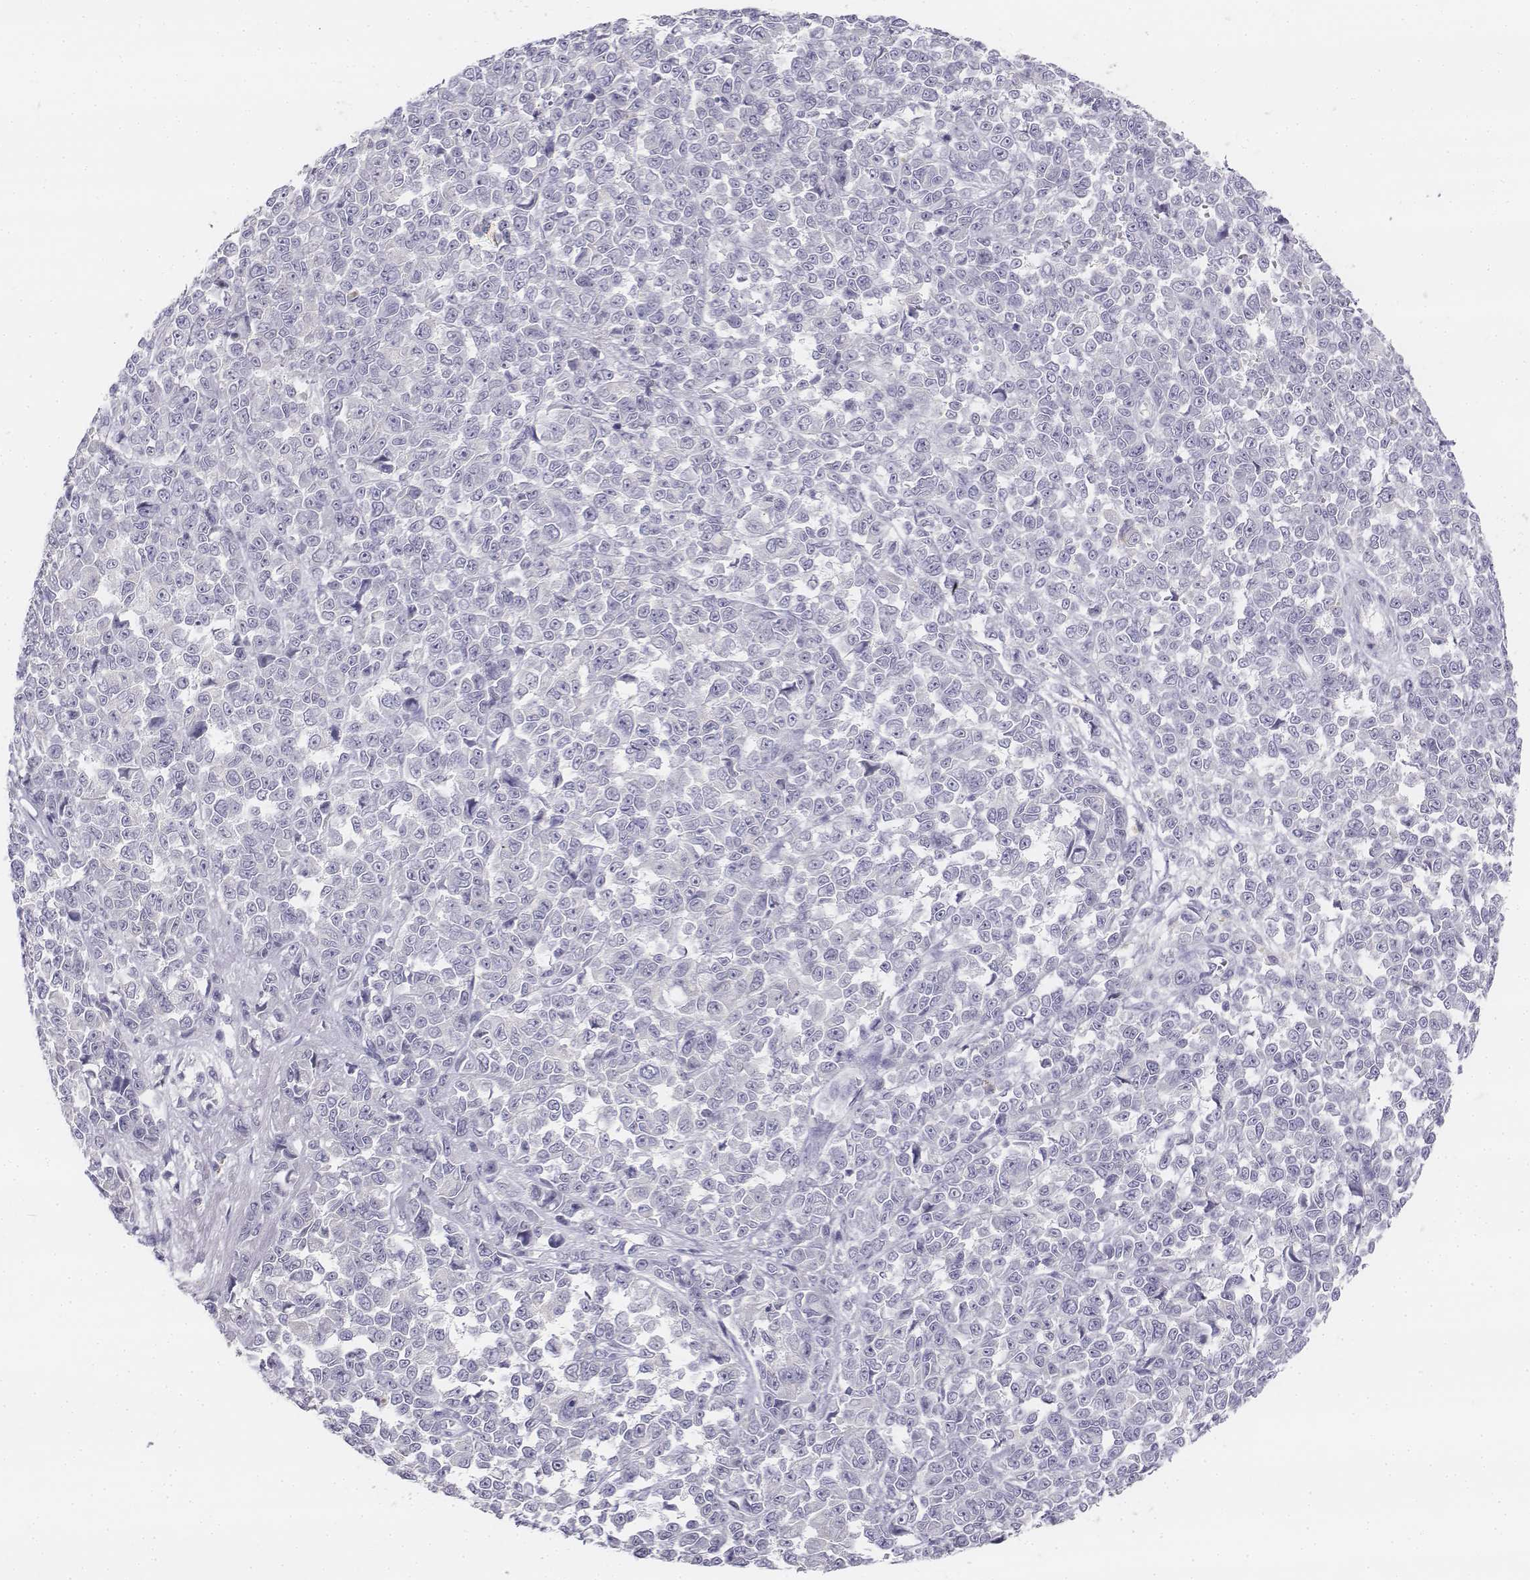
{"staining": {"intensity": "negative", "quantity": "none", "location": "none"}, "tissue": "melanoma", "cell_type": "Tumor cells", "image_type": "cancer", "snomed": [{"axis": "morphology", "description": "Malignant melanoma, NOS"}, {"axis": "topography", "description": "Skin"}], "caption": "High magnification brightfield microscopy of malignant melanoma stained with DAB (3,3'-diaminobenzidine) (brown) and counterstained with hematoxylin (blue): tumor cells show no significant positivity.", "gene": "UCN2", "patient": {"sex": "female", "age": 95}}